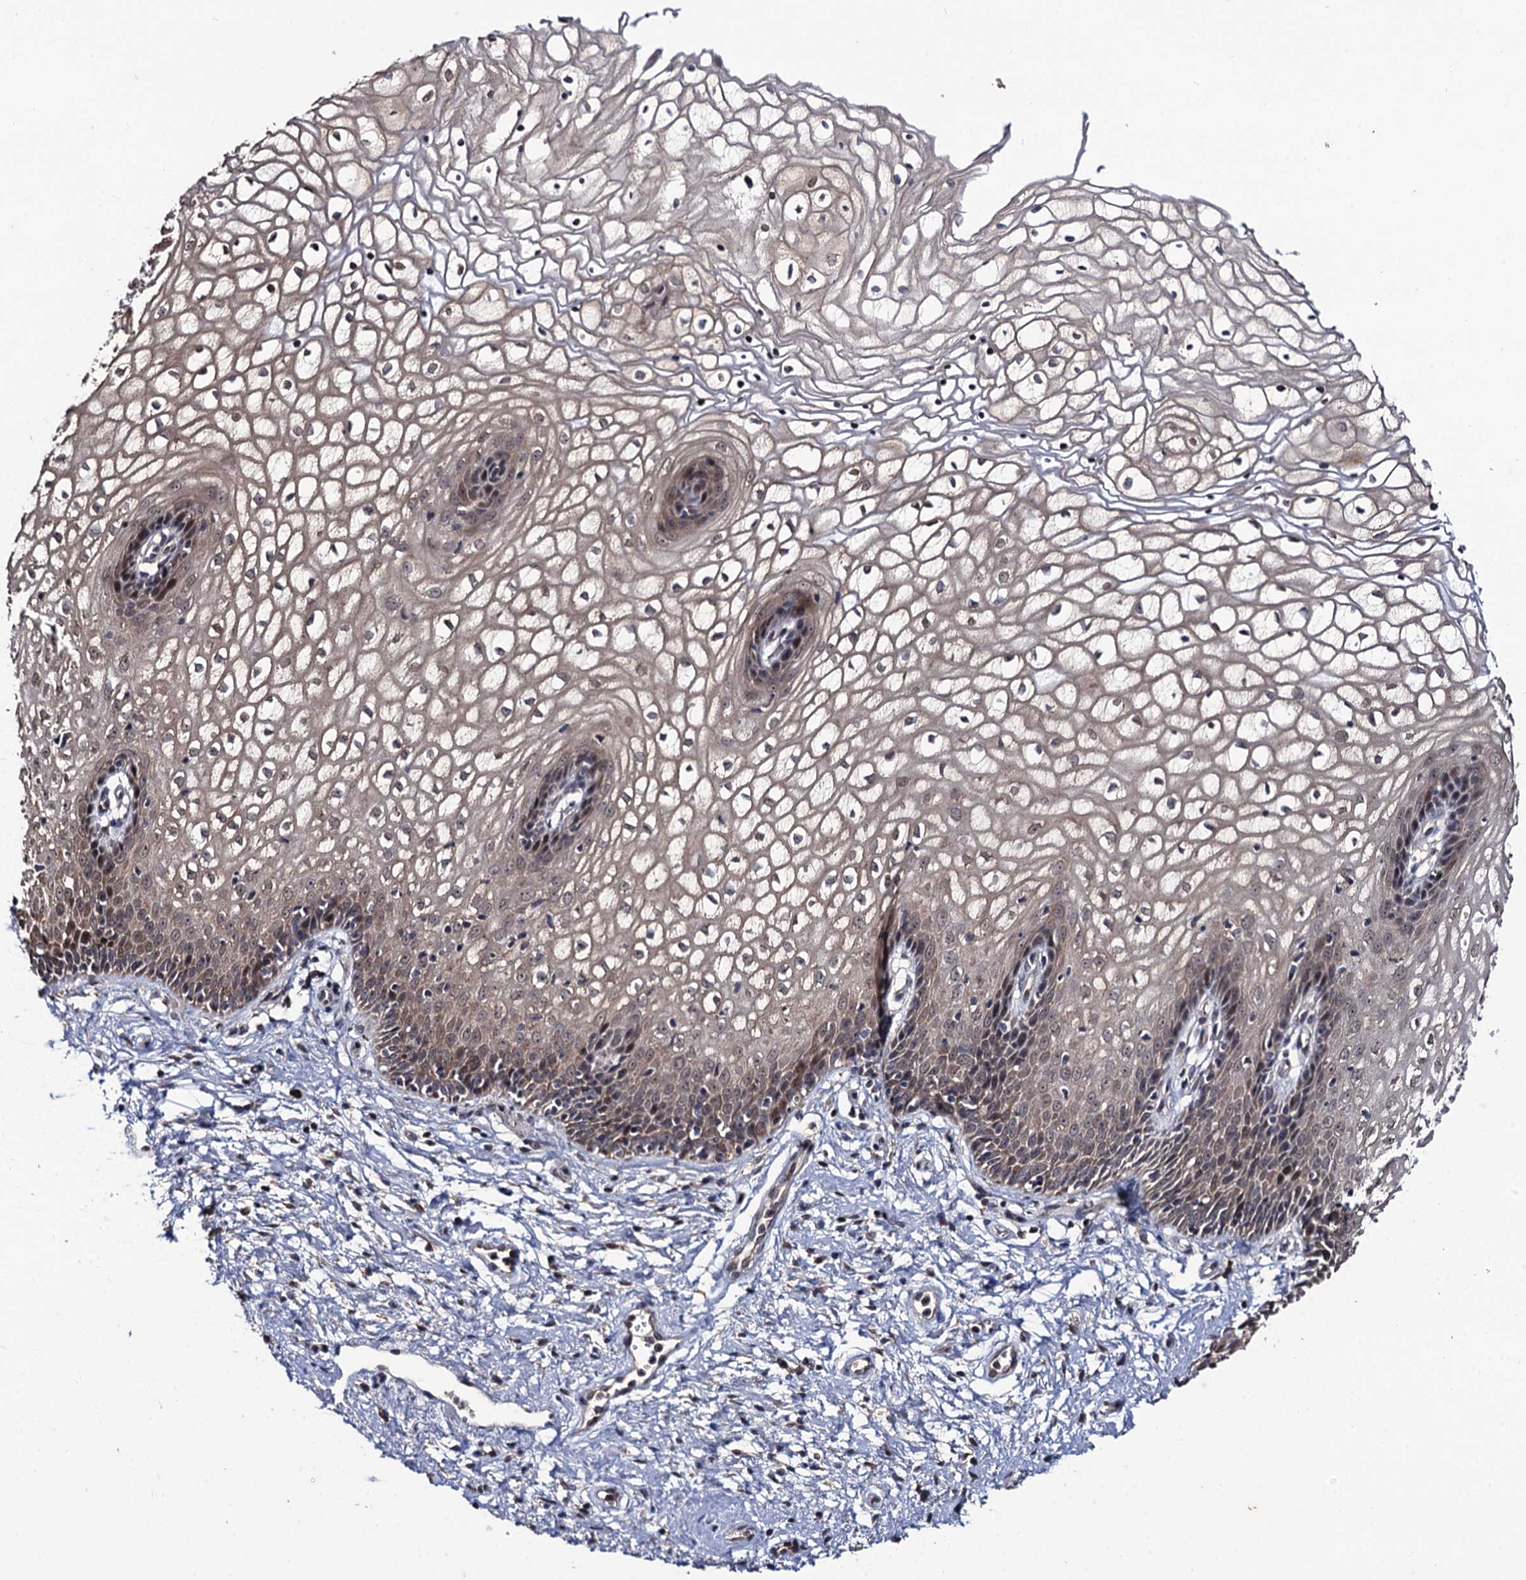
{"staining": {"intensity": "weak", "quantity": "25%-75%", "location": "cytoplasmic/membranous,nuclear"}, "tissue": "vagina", "cell_type": "Squamous epithelial cells", "image_type": "normal", "snomed": [{"axis": "morphology", "description": "Normal tissue, NOS"}, {"axis": "topography", "description": "Vagina"}], "caption": "Immunohistochemical staining of benign human vagina displays 25%-75% levels of weak cytoplasmic/membranous,nuclear protein positivity in about 25%-75% of squamous epithelial cells.", "gene": "LRRC63", "patient": {"sex": "female", "age": 34}}